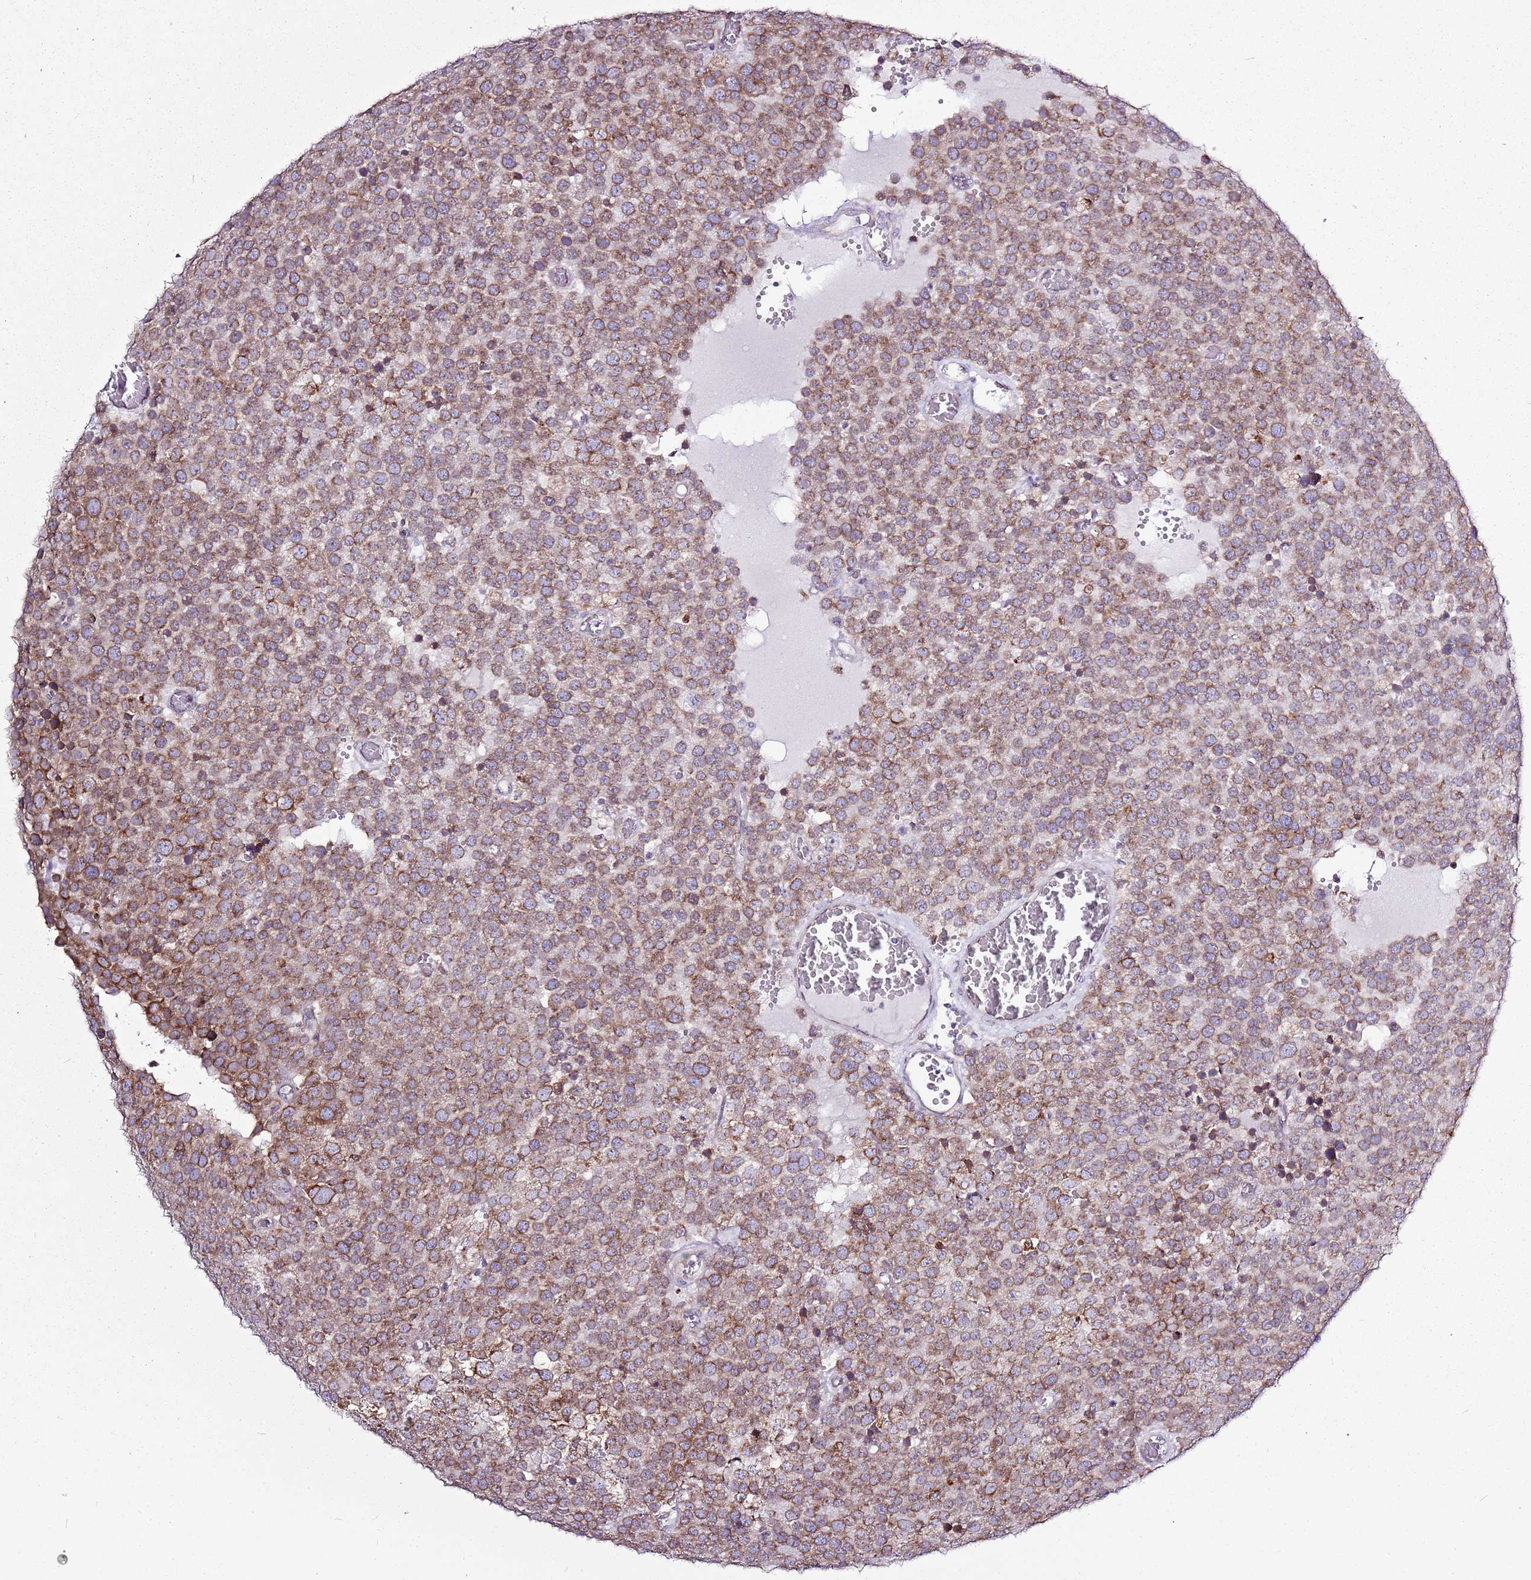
{"staining": {"intensity": "moderate", "quantity": ">75%", "location": "cytoplasmic/membranous"}, "tissue": "testis cancer", "cell_type": "Tumor cells", "image_type": "cancer", "snomed": [{"axis": "morphology", "description": "Normal tissue, NOS"}, {"axis": "morphology", "description": "Seminoma, NOS"}, {"axis": "topography", "description": "Testis"}], "caption": "A high-resolution micrograph shows immunohistochemistry staining of testis cancer, which exhibits moderate cytoplasmic/membranous staining in about >75% of tumor cells.", "gene": "TMED10", "patient": {"sex": "male", "age": 71}}